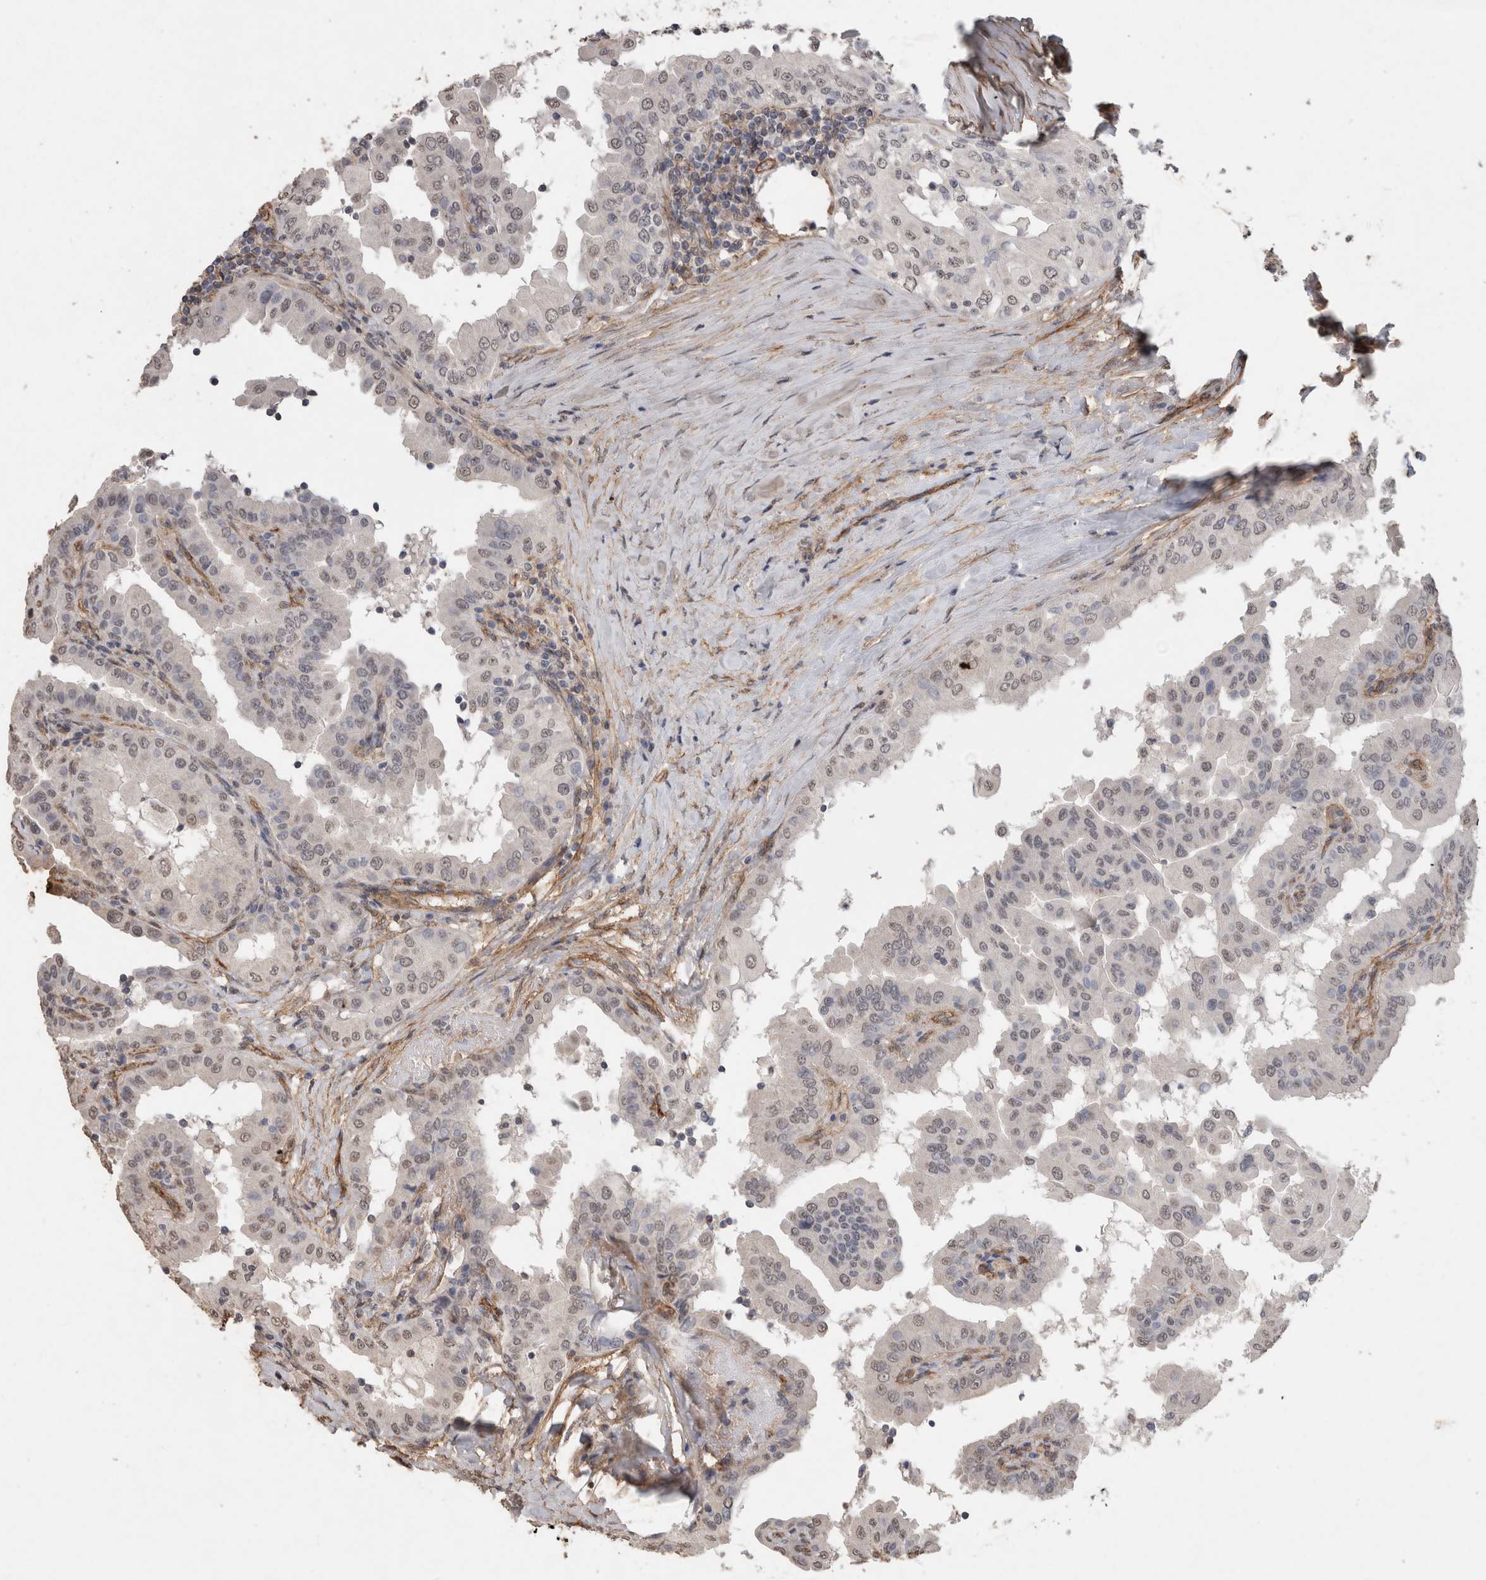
{"staining": {"intensity": "weak", "quantity": "25%-75%", "location": "nuclear"}, "tissue": "thyroid cancer", "cell_type": "Tumor cells", "image_type": "cancer", "snomed": [{"axis": "morphology", "description": "Papillary adenocarcinoma, NOS"}, {"axis": "topography", "description": "Thyroid gland"}], "caption": "Tumor cells reveal weak nuclear staining in about 25%-75% of cells in thyroid cancer.", "gene": "RECK", "patient": {"sex": "male", "age": 33}}